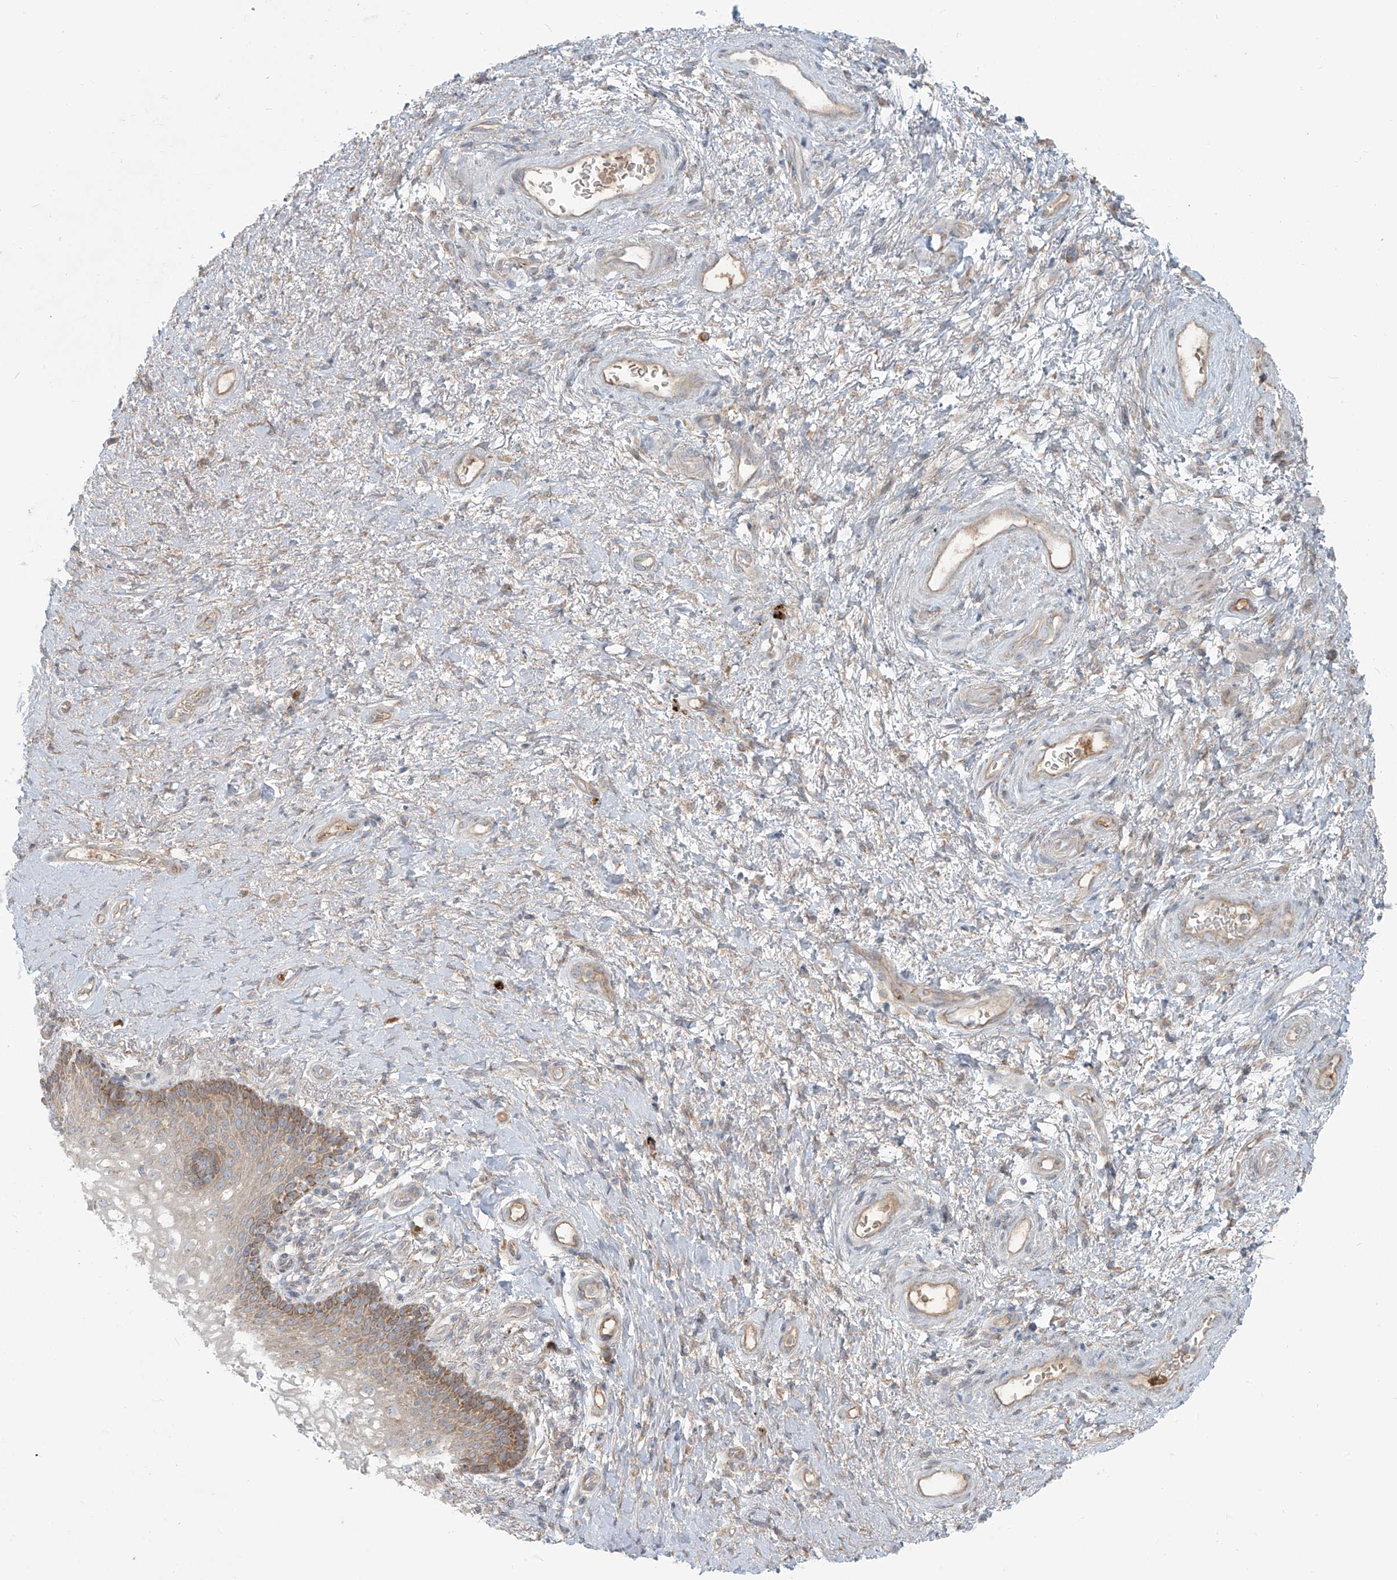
{"staining": {"intensity": "moderate", "quantity": "25%-75%", "location": "cytoplasmic/membranous"}, "tissue": "vagina", "cell_type": "Squamous epithelial cells", "image_type": "normal", "snomed": [{"axis": "morphology", "description": "Normal tissue, NOS"}, {"axis": "topography", "description": "Vagina"}], "caption": "Immunohistochemistry (IHC) micrograph of benign human vagina stained for a protein (brown), which reveals medium levels of moderate cytoplasmic/membranous expression in about 25%-75% of squamous epithelial cells.", "gene": "LZTS3", "patient": {"sex": "female", "age": 60}}